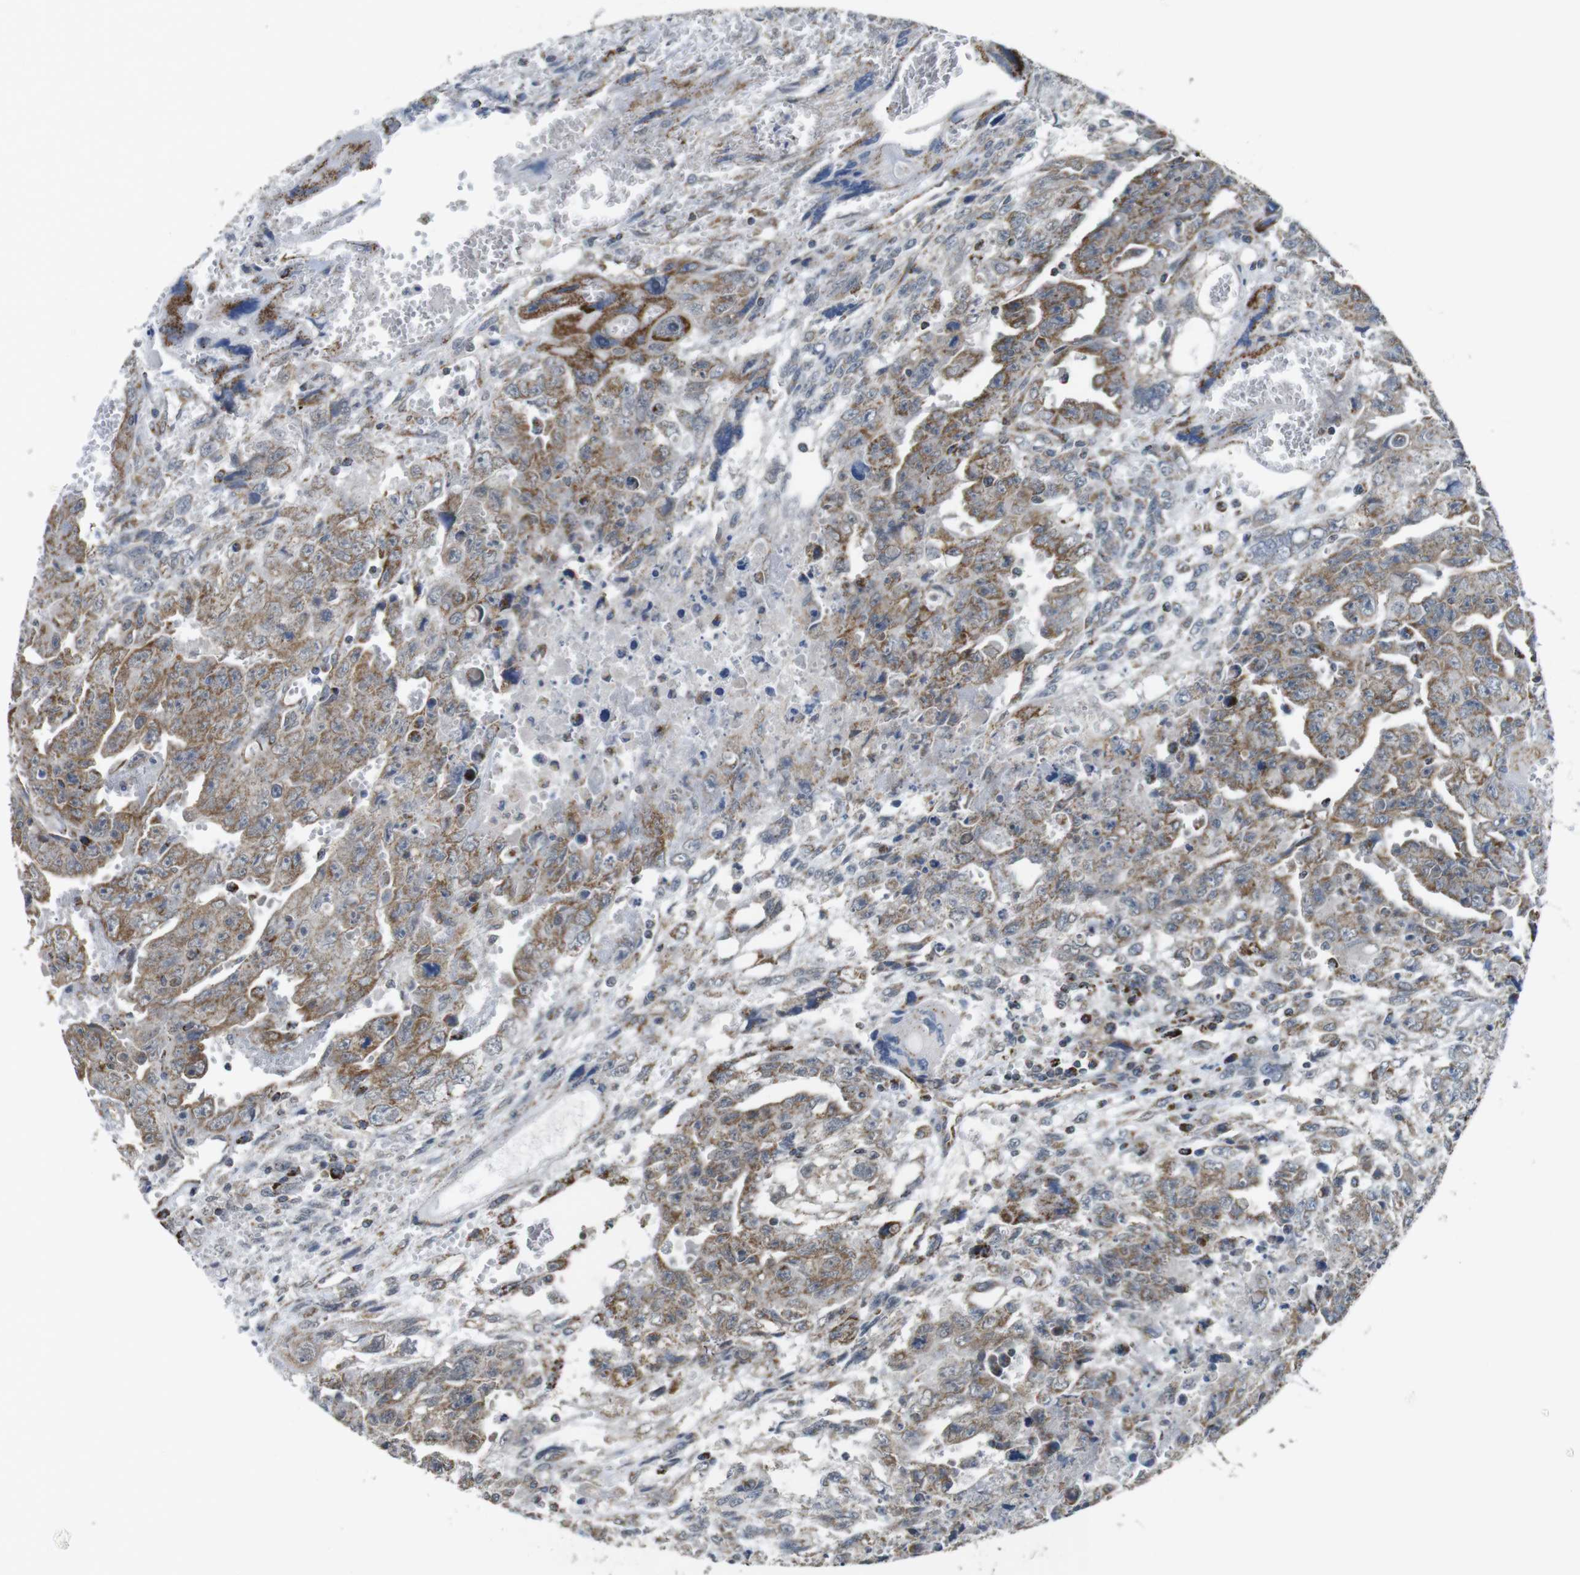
{"staining": {"intensity": "moderate", "quantity": "25%-75%", "location": "cytoplasmic/membranous"}, "tissue": "testis cancer", "cell_type": "Tumor cells", "image_type": "cancer", "snomed": [{"axis": "morphology", "description": "Carcinoma, Embryonal, NOS"}, {"axis": "topography", "description": "Testis"}], "caption": "Embryonal carcinoma (testis) tissue reveals moderate cytoplasmic/membranous positivity in about 25%-75% of tumor cells", "gene": "CALHM2", "patient": {"sex": "male", "age": 28}}